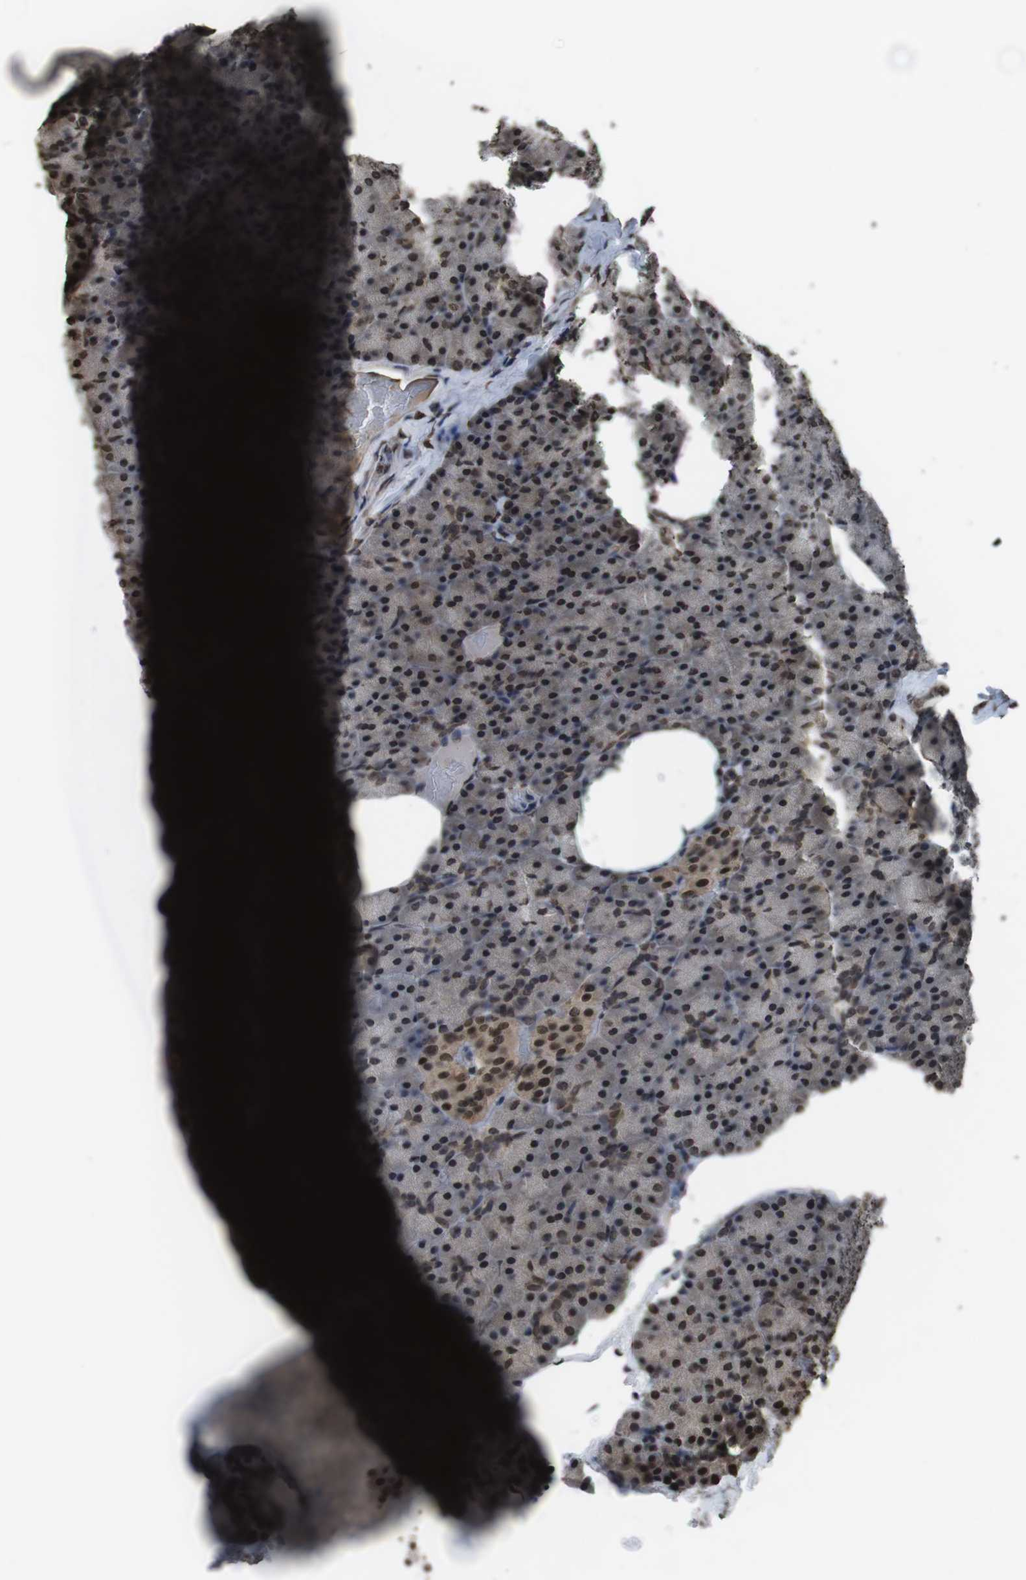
{"staining": {"intensity": "strong", "quantity": ">75%", "location": "nuclear"}, "tissue": "pancreas", "cell_type": "Exocrine glandular cells", "image_type": "normal", "snomed": [{"axis": "morphology", "description": "Normal tissue, NOS"}, {"axis": "topography", "description": "Pancreas"}], "caption": "Immunohistochemistry (DAB) staining of normal pancreas reveals strong nuclear protein expression in approximately >75% of exocrine glandular cells. Immunohistochemistry stains the protein of interest in brown and the nuclei are stained blue.", "gene": "MAF", "patient": {"sex": "female", "age": 35}}